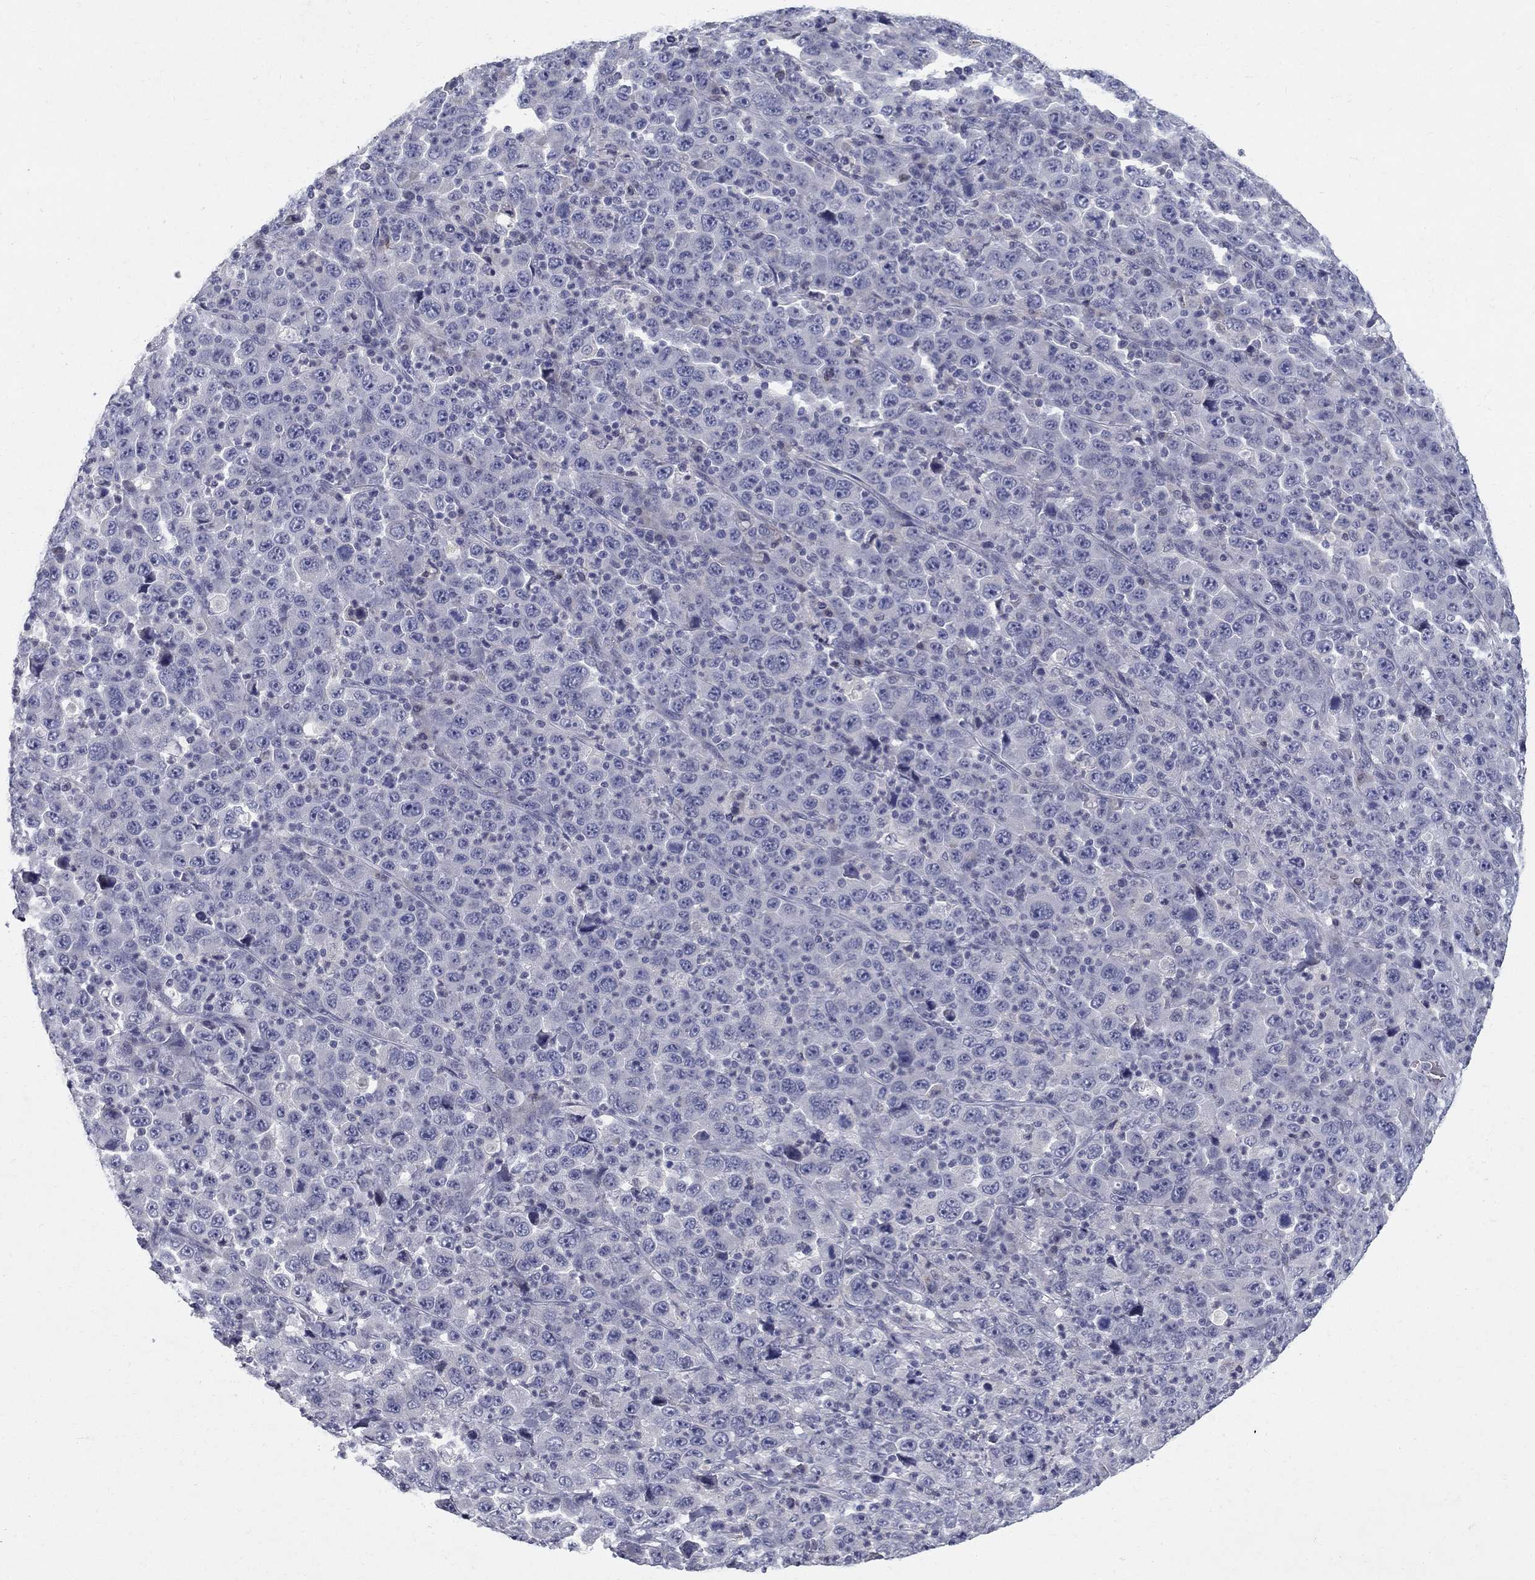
{"staining": {"intensity": "negative", "quantity": "none", "location": "none"}, "tissue": "stomach cancer", "cell_type": "Tumor cells", "image_type": "cancer", "snomed": [{"axis": "morphology", "description": "Normal tissue, NOS"}, {"axis": "morphology", "description": "Adenocarcinoma, NOS"}, {"axis": "topography", "description": "Stomach, upper"}, {"axis": "topography", "description": "Stomach"}], "caption": "Protein analysis of stomach cancer (adenocarcinoma) exhibits no significant expression in tumor cells. (DAB (3,3'-diaminobenzidine) immunohistochemistry (IHC), high magnification).", "gene": "NTRK2", "patient": {"sex": "male", "age": 59}}